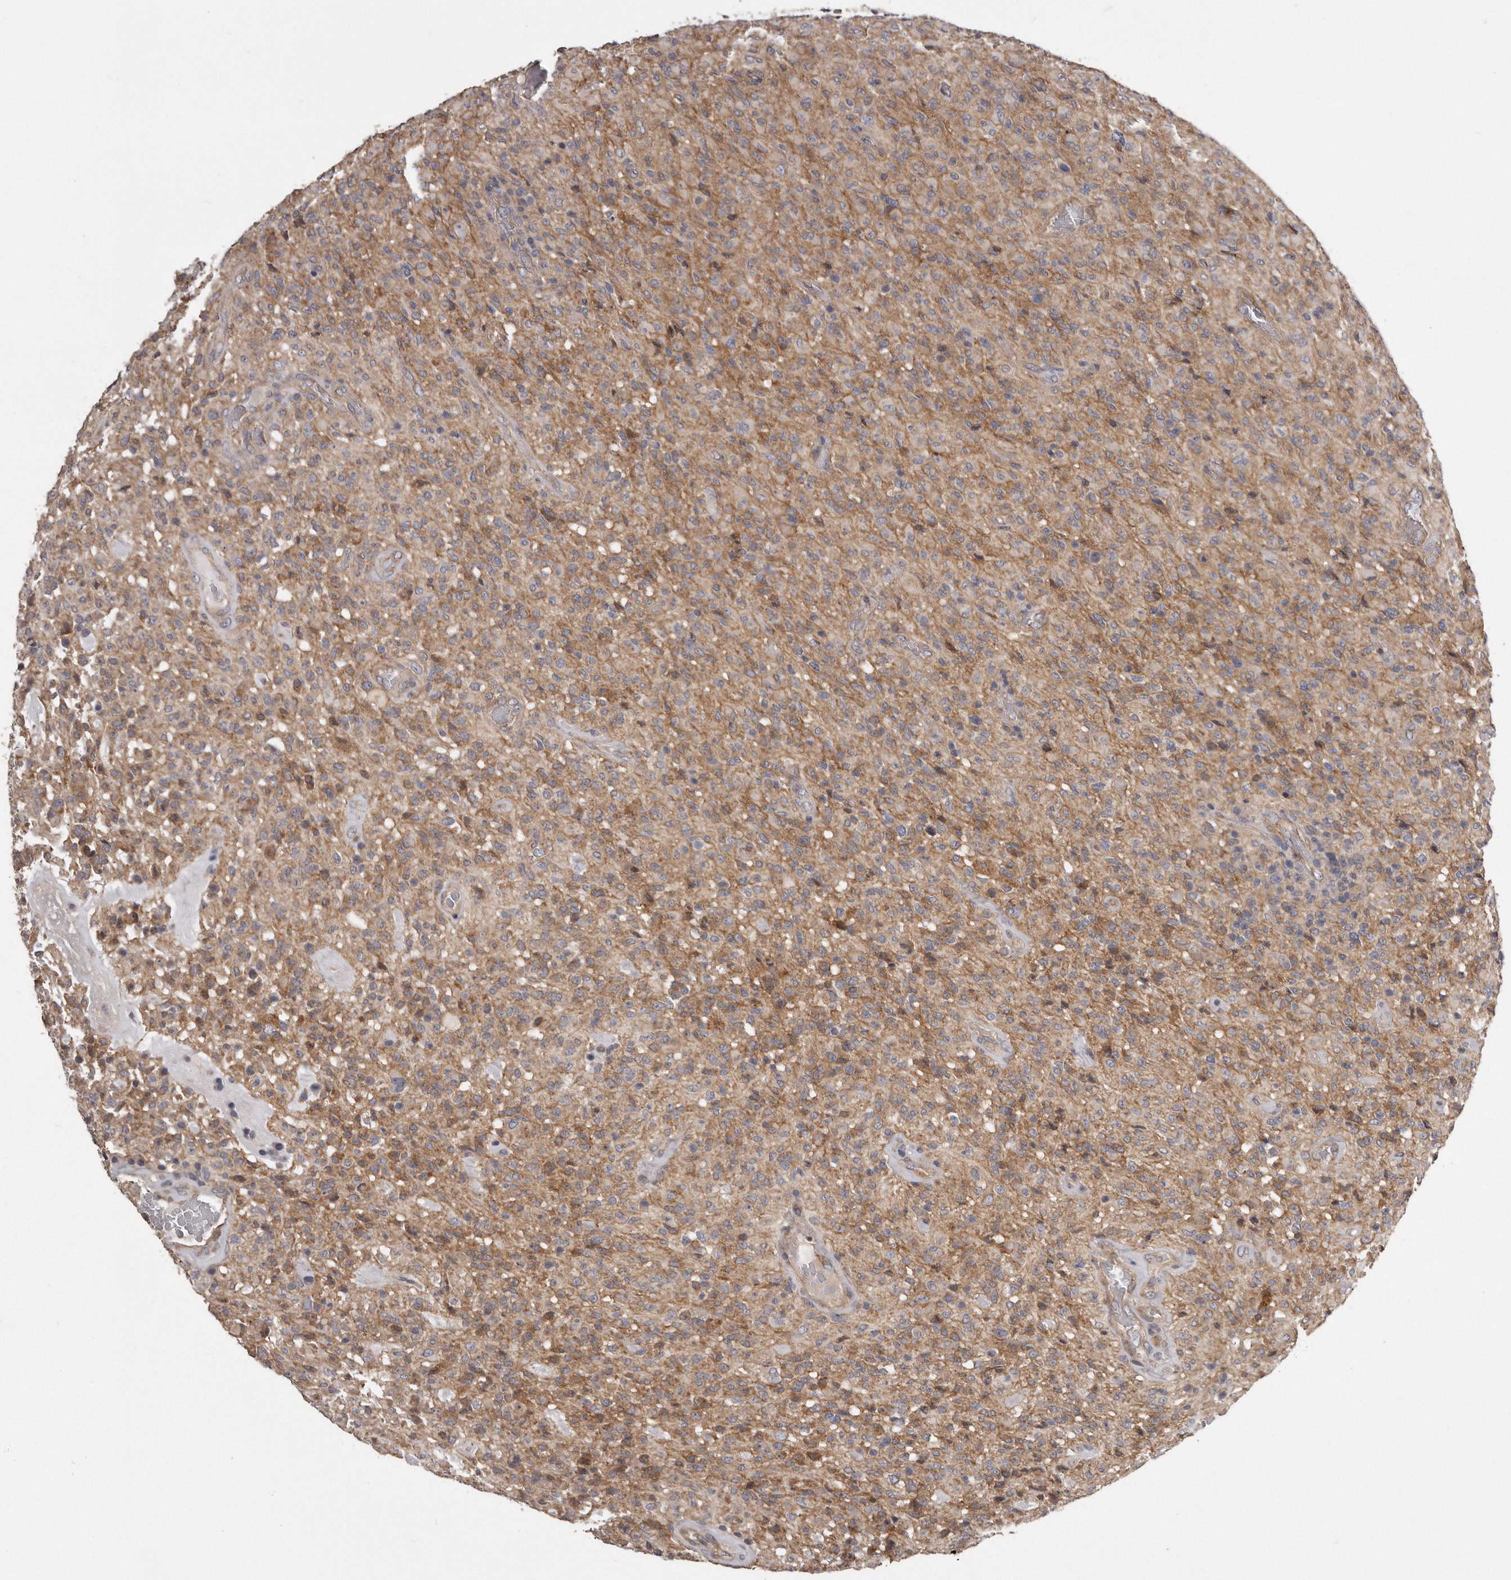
{"staining": {"intensity": "moderate", "quantity": "25%-75%", "location": "cytoplasmic/membranous"}, "tissue": "glioma", "cell_type": "Tumor cells", "image_type": "cancer", "snomed": [{"axis": "morphology", "description": "Glioma, malignant, High grade"}, {"axis": "topography", "description": "Brain"}], "caption": "IHC of human glioma exhibits medium levels of moderate cytoplasmic/membranous expression in about 25%-75% of tumor cells.", "gene": "ARMCX1", "patient": {"sex": "female", "age": 57}}